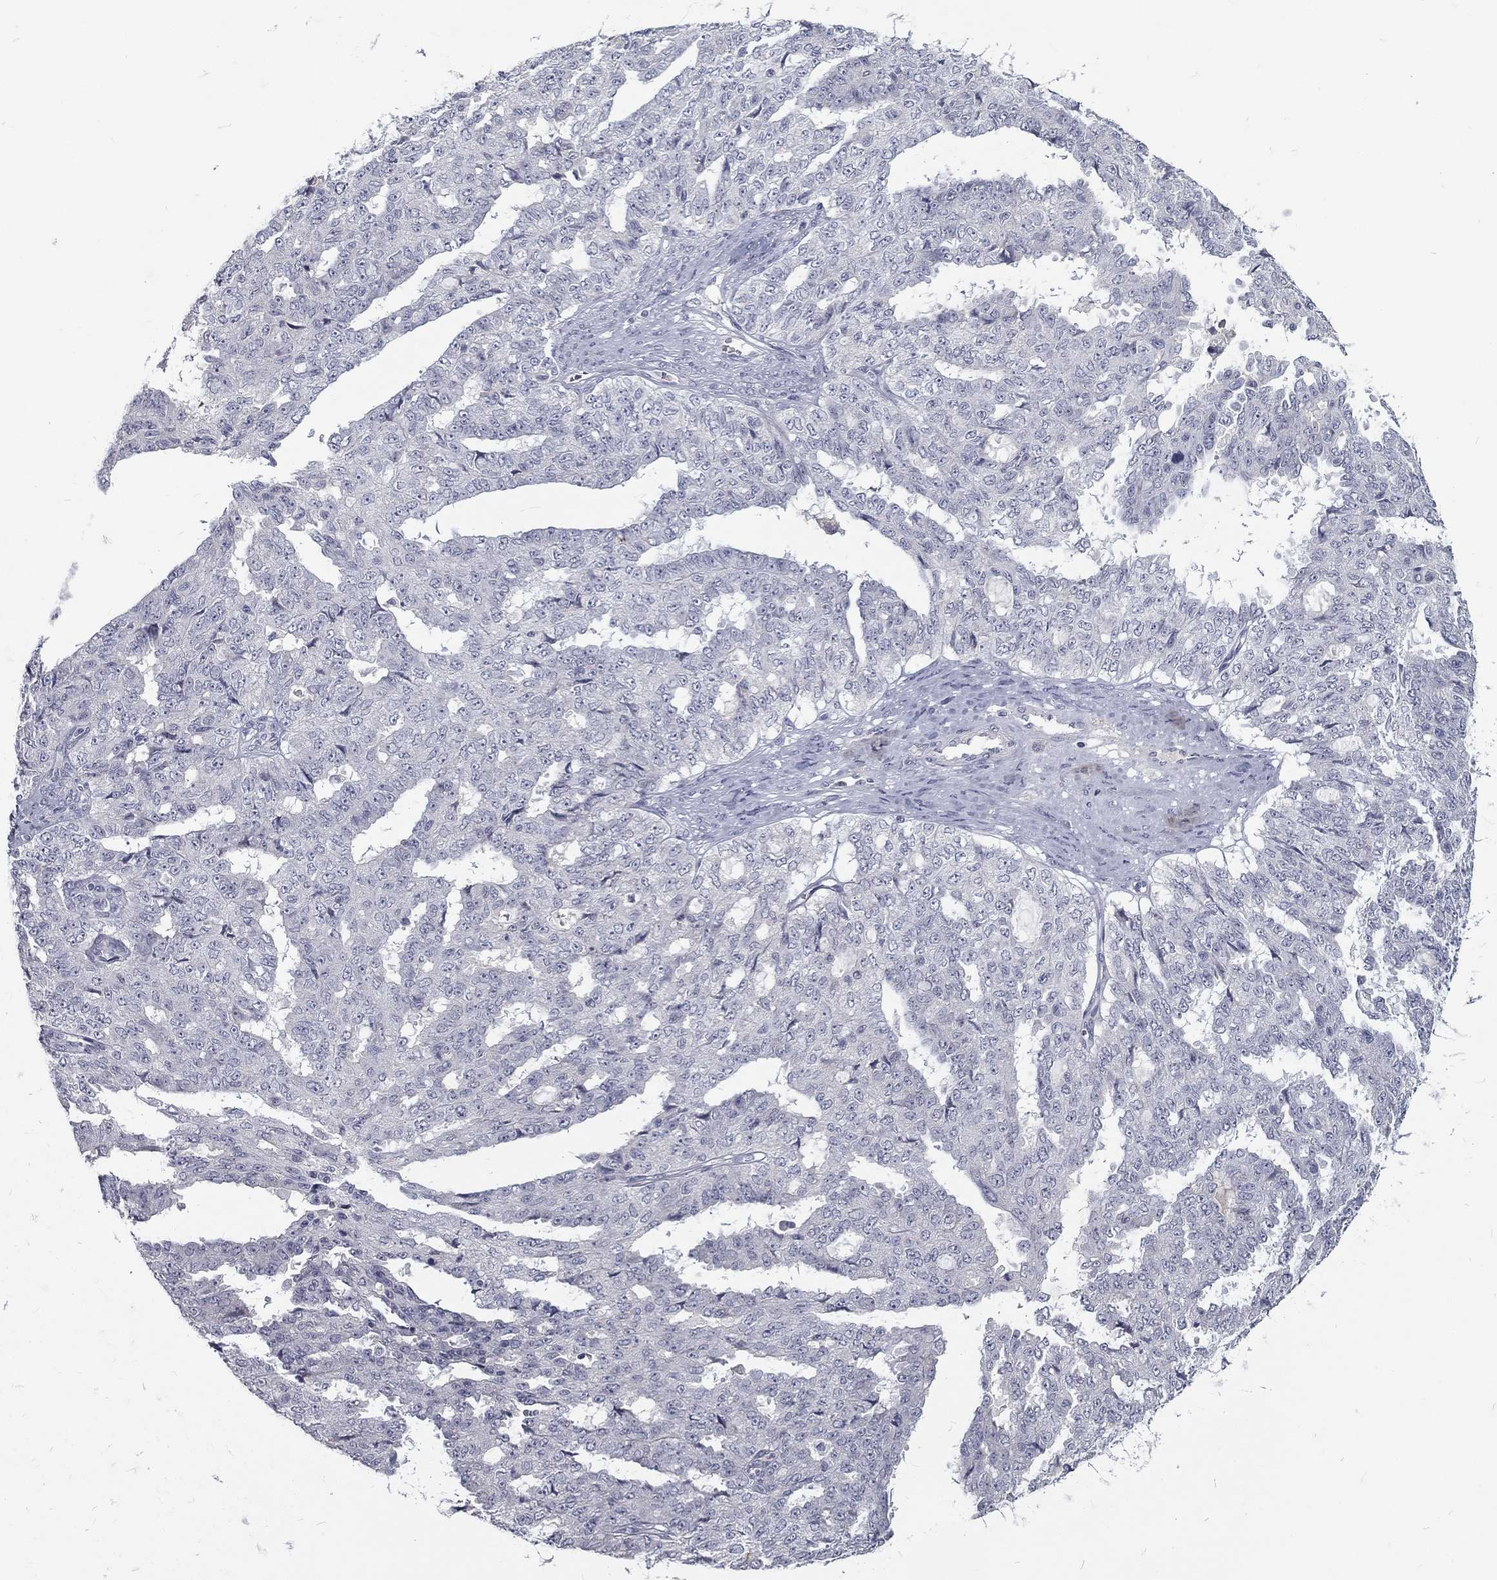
{"staining": {"intensity": "negative", "quantity": "none", "location": "none"}, "tissue": "ovarian cancer", "cell_type": "Tumor cells", "image_type": "cancer", "snomed": [{"axis": "morphology", "description": "Cystadenocarcinoma, serous, NOS"}, {"axis": "topography", "description": "Ovary"}], "caption": "A histopathology image of human ovarian cancer (serous cystadenocarcinoma) is negative for staining in tumor cells.", "gene": "NOS1", "patient": {"sex": "female", "age": 71}}